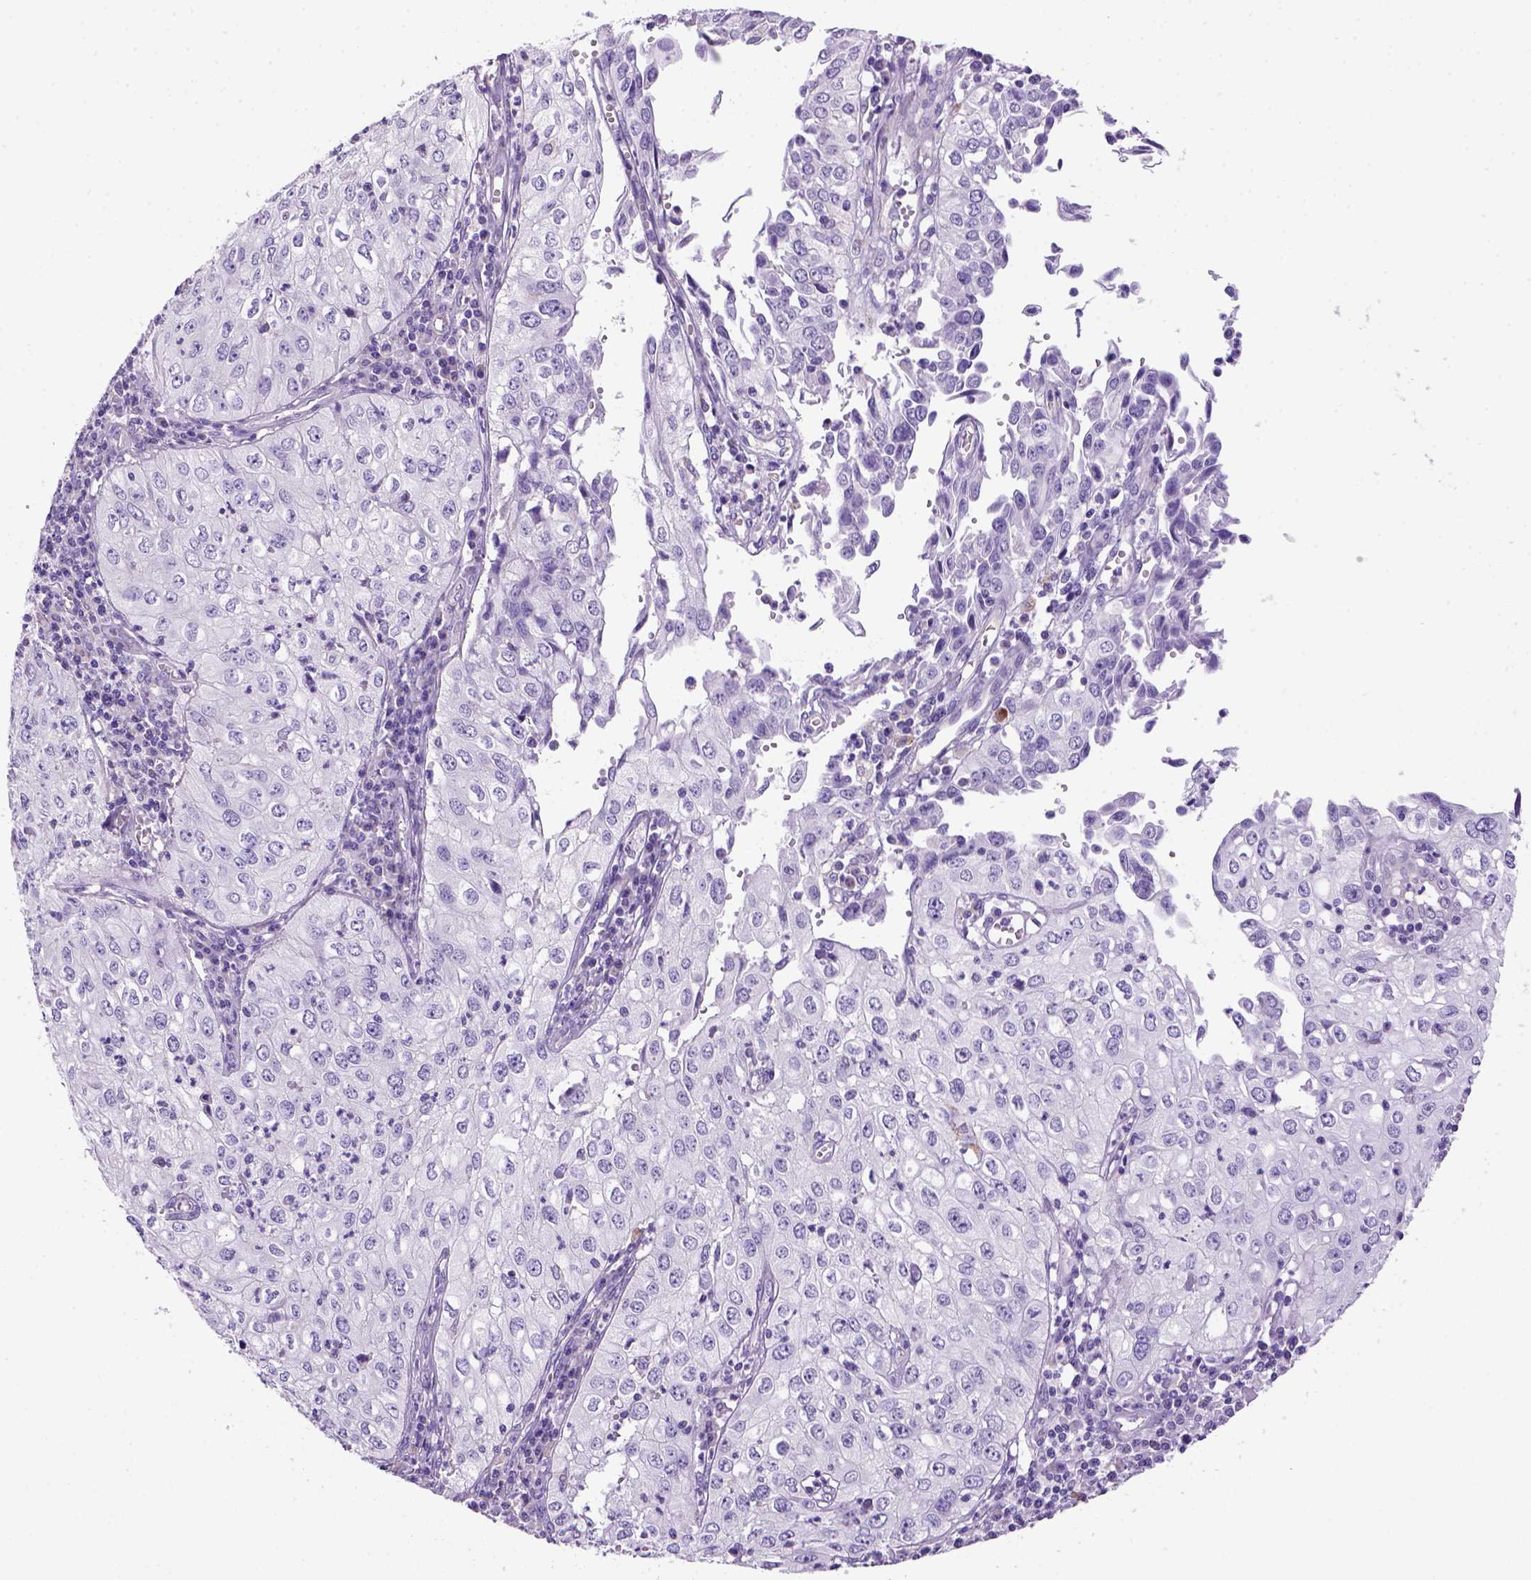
{"staining": {"intensity": "negative", "quantity": "none", "location": "none"}, "tissue": "cervical cancer", "cell_type": "Tumor cells", "image_type": "cancer", "snomed": [{"axis": "morphology", "description": "Squamous cell carcinoma, NOS"}, {"axis": "topography", "description": "Cervix"}], "caption": "IHC of cervical cancer (squamous cell carcinoma) demonstrates no positivity in tumor cells.", "gene": "ARHGEF33", "patient": {"sex": "female", "age": 24}}